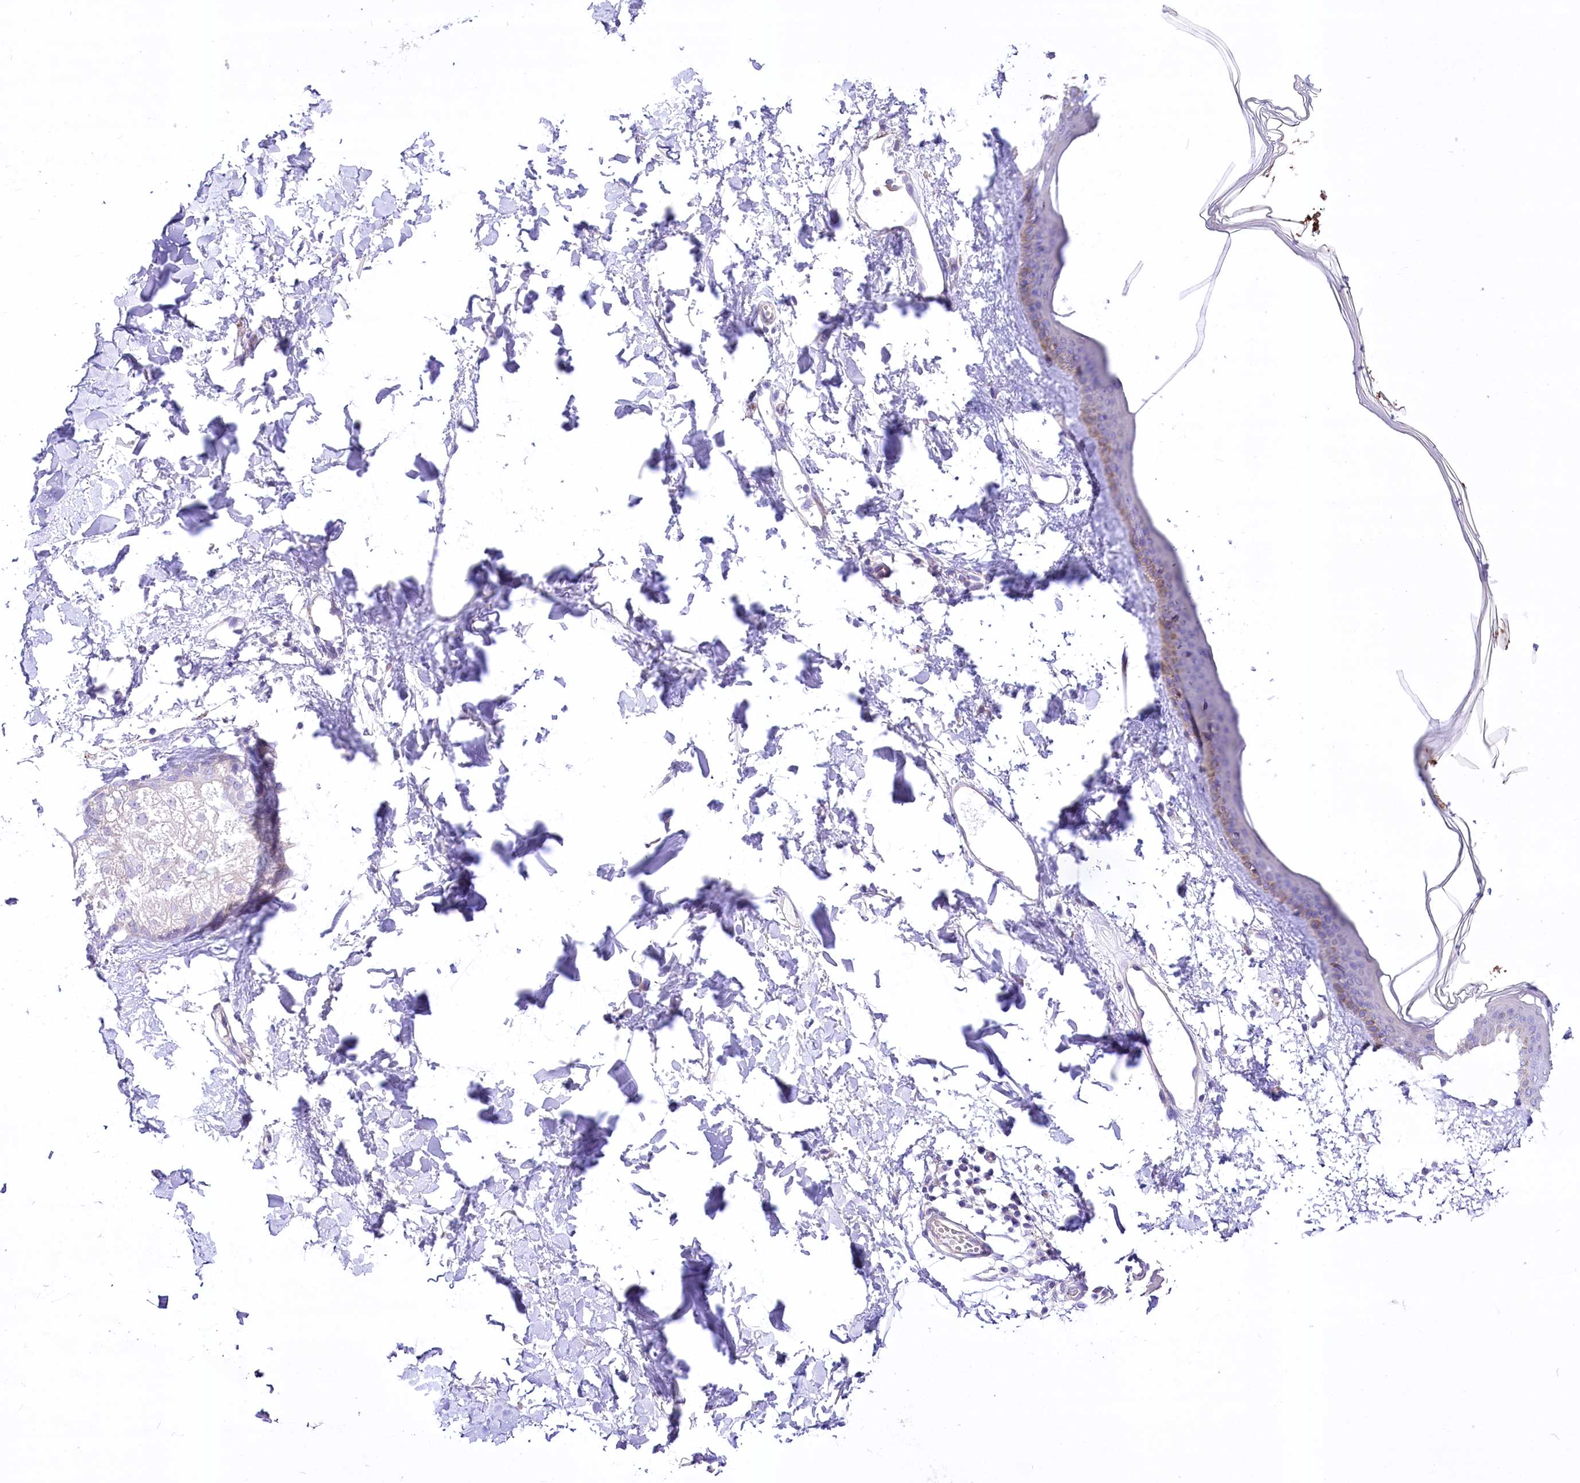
{"staining": {"intensity": "negative", "quantity": "none", "location": "none"}, "tissue": "skin", "cell_type": "Fibroblasts", "image_type": "normal", "snomed": [{"axis": "morphology", "description": "Normal tissue, NOS"}, {"axis": "topography", "description": "Skin"}], "caption": "The micrograph exhibits no significant expression in fibroblasts of skin. The staining was performed using DAB to visualize the protein expression in brown, while the nuclei were stained in blue with hematoxylin (Magnification: 20x).", "gene": "LRRC34", "patient": {"sex": "female", "age": 58}}